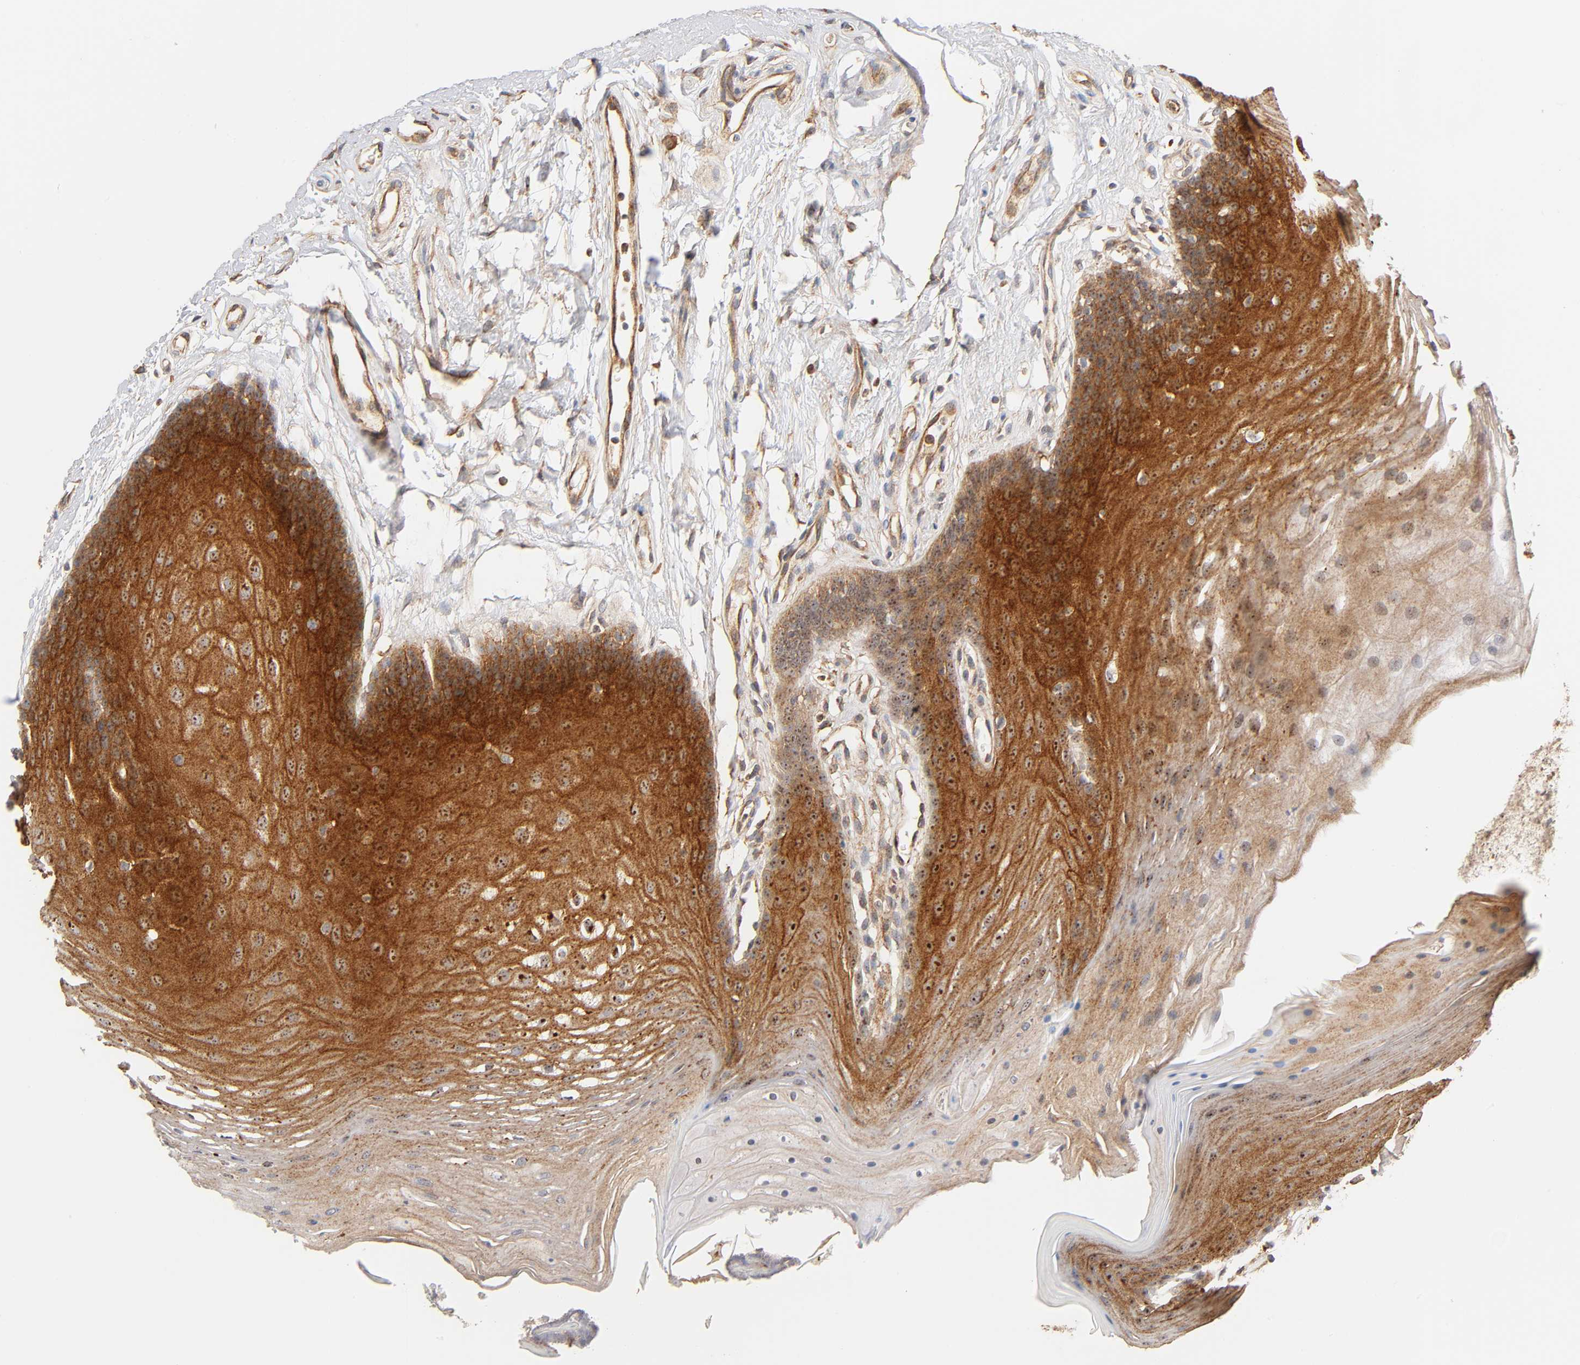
{"staining": {"intensity": "strong", "quantity": ">75%", "location": "cytoplasmic/membranous,nuclear"}, "tissue": "oral mucosa", "cell_type": "Squamous epithelial cells", "image_type": "normal", "snomed": [{"axis": "morphology", "description": "Normal tissue, NOS"}, {"axis": "topography", "description": "Oral tissue"}], "caption": "The image displays immunohistochemical staining of unremarkable oral mucosa. There is strong cytoplasmic/membranous,nuclear expression is identified in about >75% of squamous epithelial cells.", "gene": "PLD1", "patient": {"sex": "male", "age": 62}}